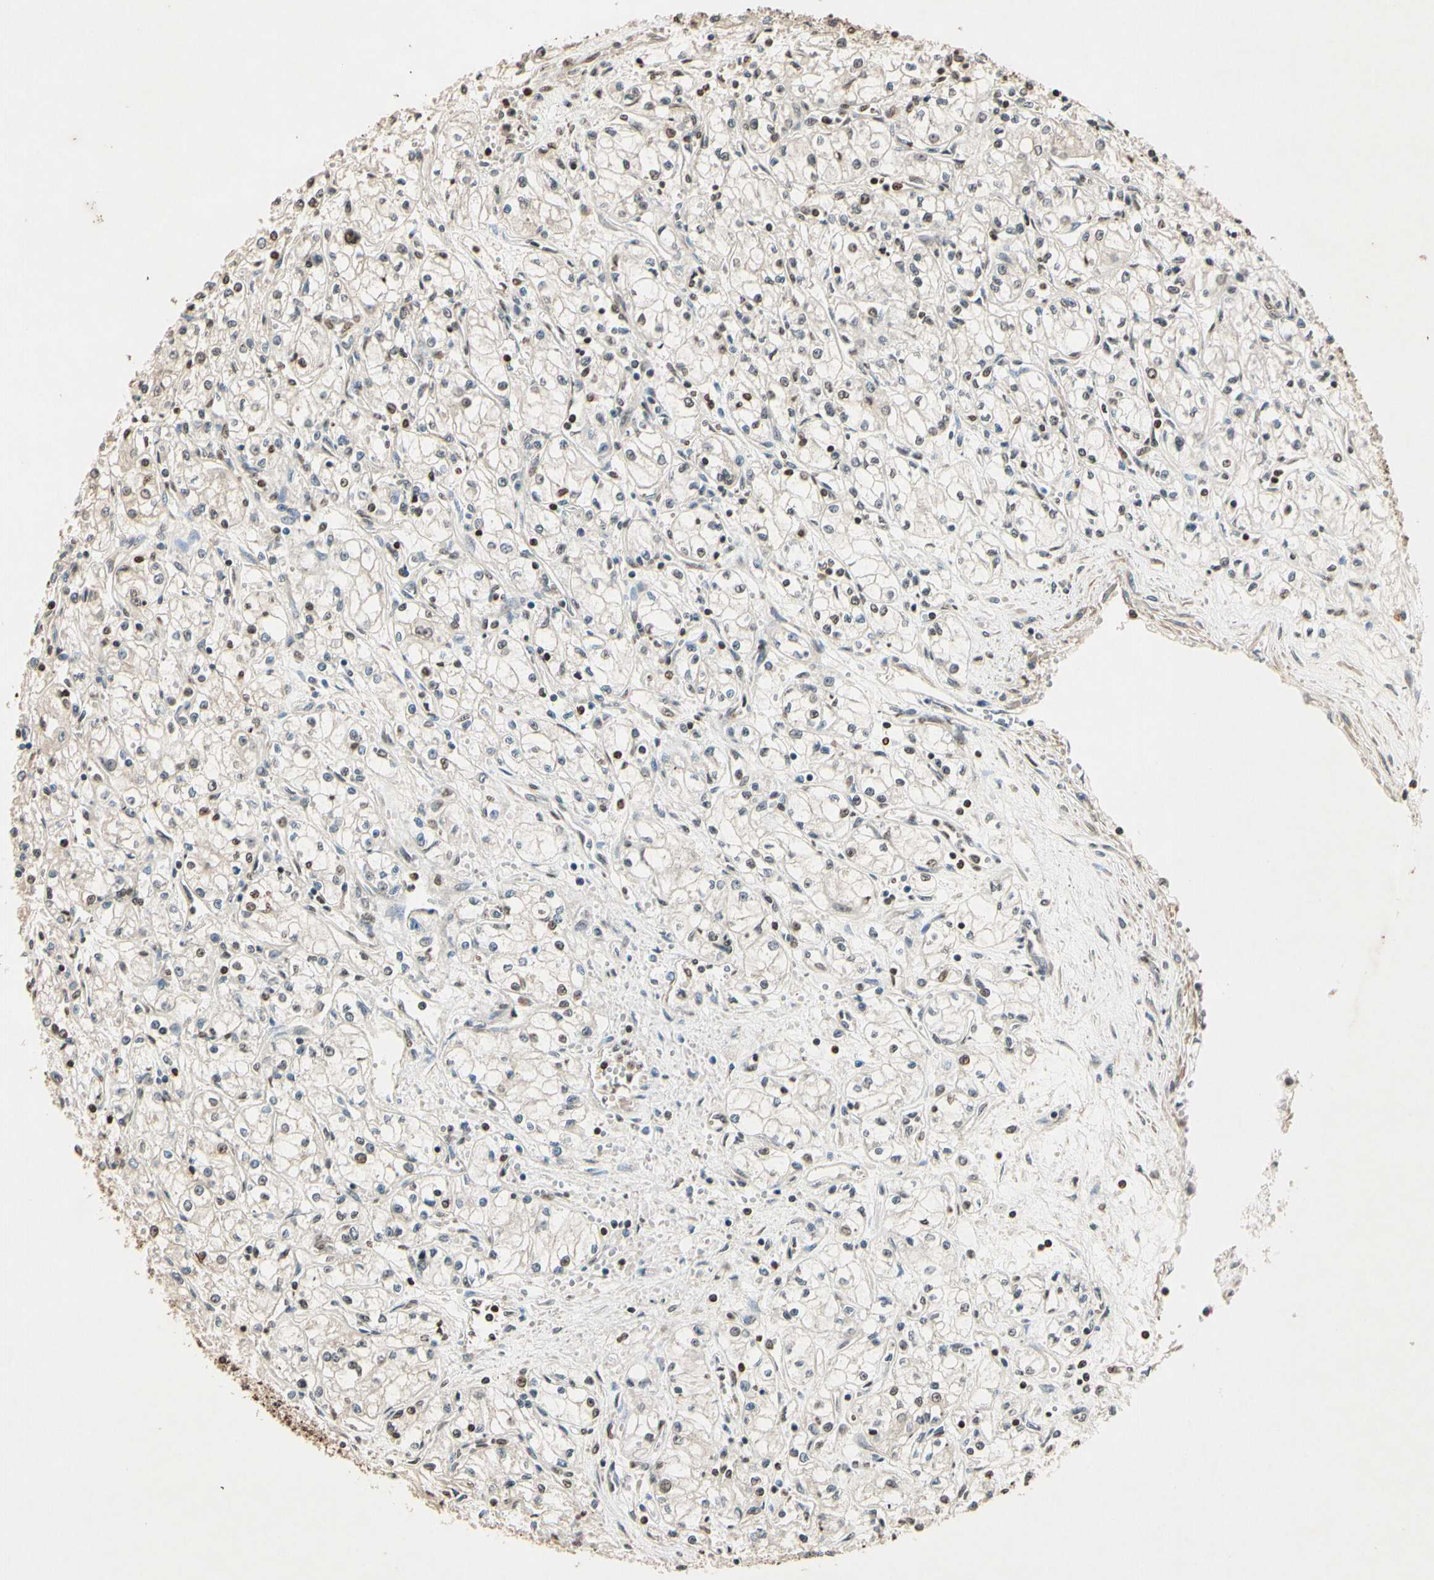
{"staining": {"intensity": "weak", "quantity": "25%-75%", "location": "nuclear"}, "tissue": "renal cancer", "cell_type": "Tumor cells", "image_type": "cancer", "snomed": [{"axis": "morphology", "description": "Normal tissue, NOS"}, {"axis": "morphology", "description": "Adenocarcinoma, NOS"}, {"axis": "topography", "description": "Kidney"}], "caption": "Immunohistochemistry staining of renal cancer, which displays low levels of weak nuclear staining in approximately 25%-75% of tumor cells indicating weak nuclear protein staining. The staining was performed using DAB (3,3'-diaminobenzidine) (brown) for protein detection and nuclei were counterstained in hematoxylin (blue).", "gene": "TOP1", "patient": {"sex": "male", "age": 59}}